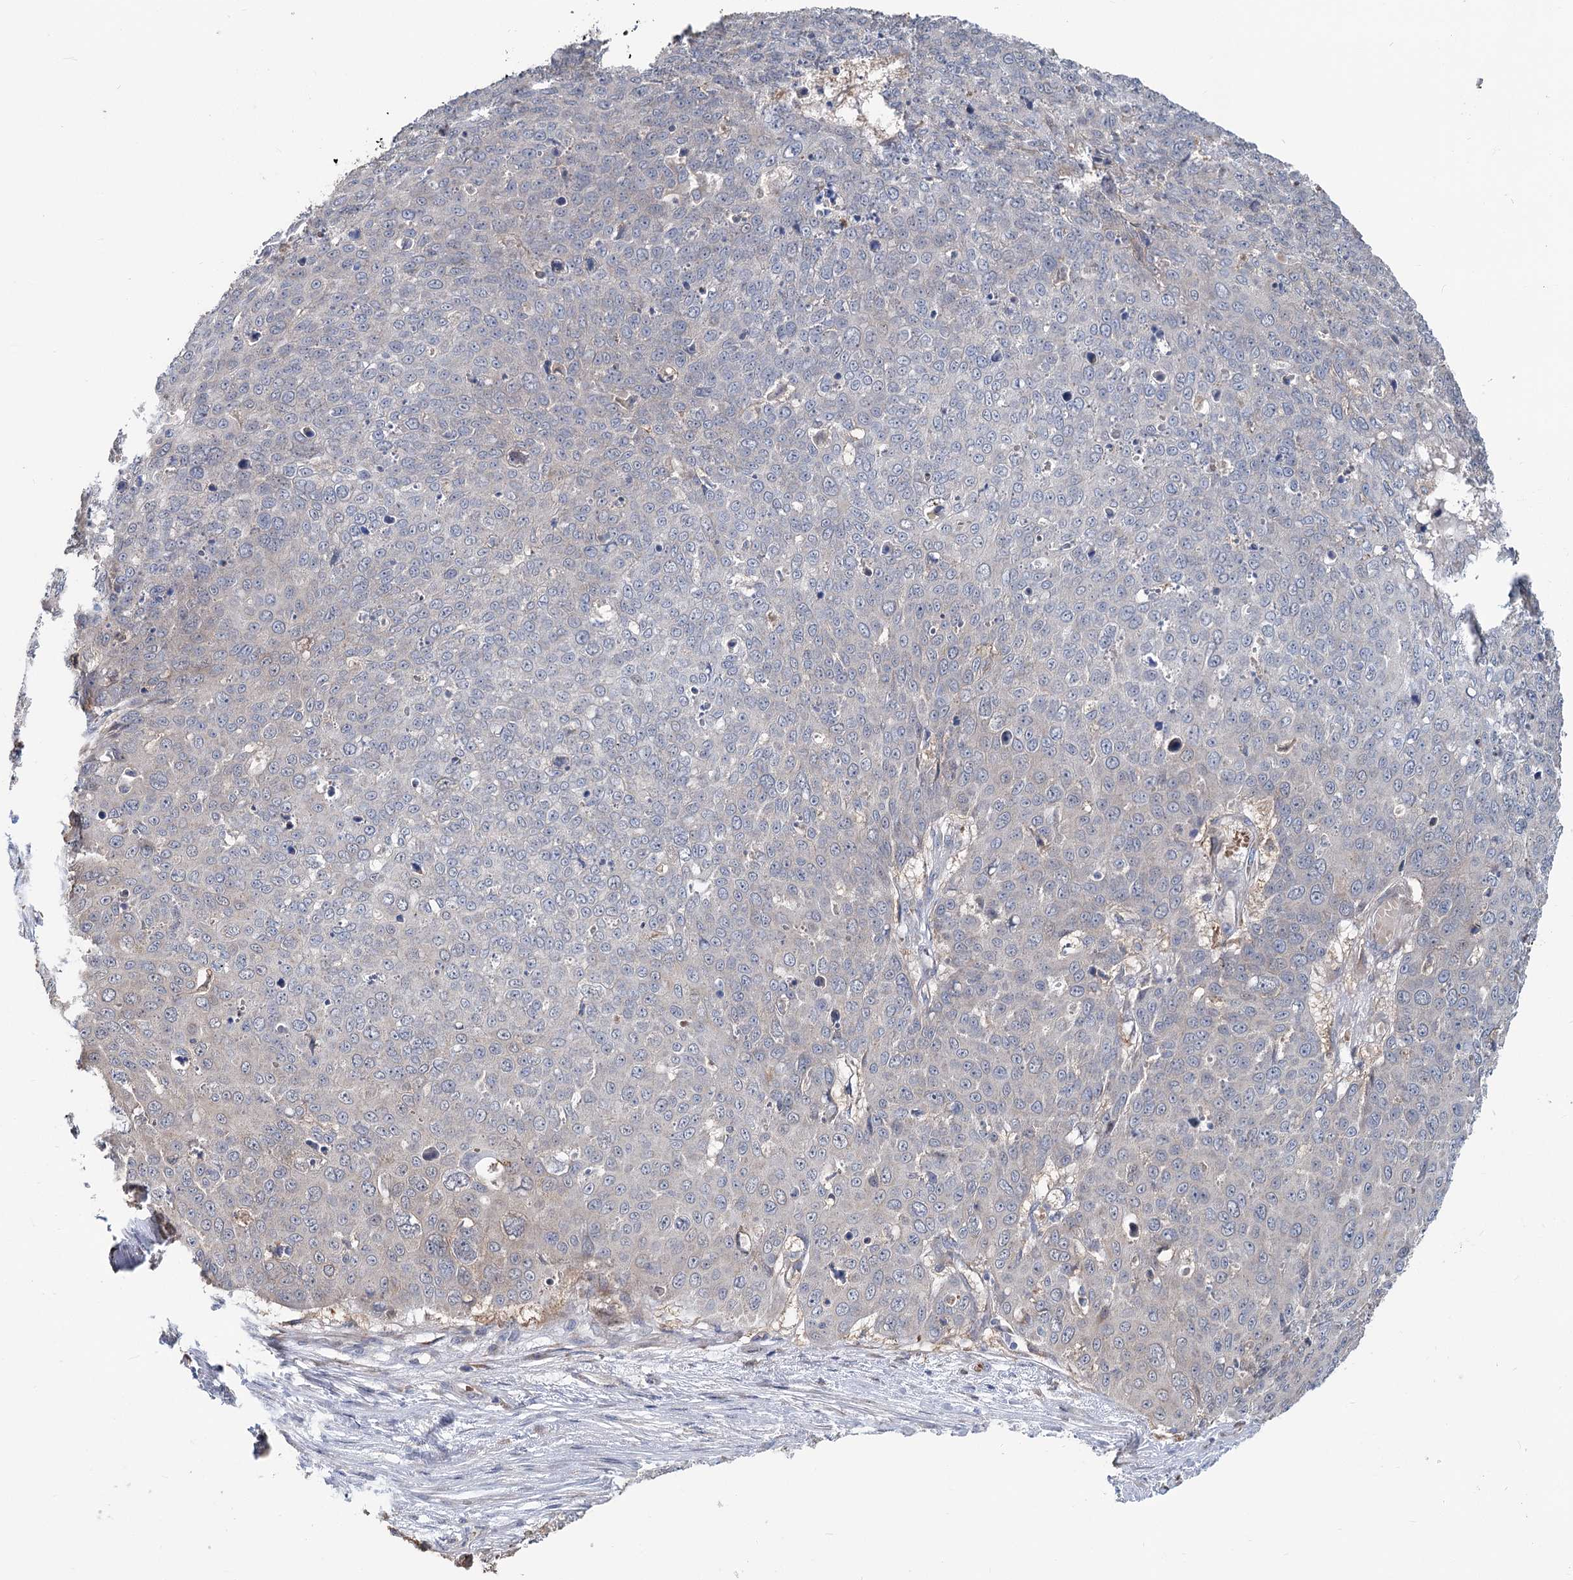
{"staining": {"intensity": "negative", "quantity": "none", "location": "none"}, "tissue": "skin cancer", "cell_type": "Tumor cells", "image_type": "cancer", "snomed": [{"axis": "morphology", "description": "Squamous cell carcinoma, NOS"}, {"axis": "topography", "description": "Skin"}], "caption": "Immunohistochemistry micrograph of human skin cancer (squamous cell carcinoma) stained for a protein (brown), which reveals no staining in tumor cells. (DAB IHC visualized using brightfield microscopy, high magnification).", "gene": "CIB4", "patient": {"sex": "male", "age": 71}}